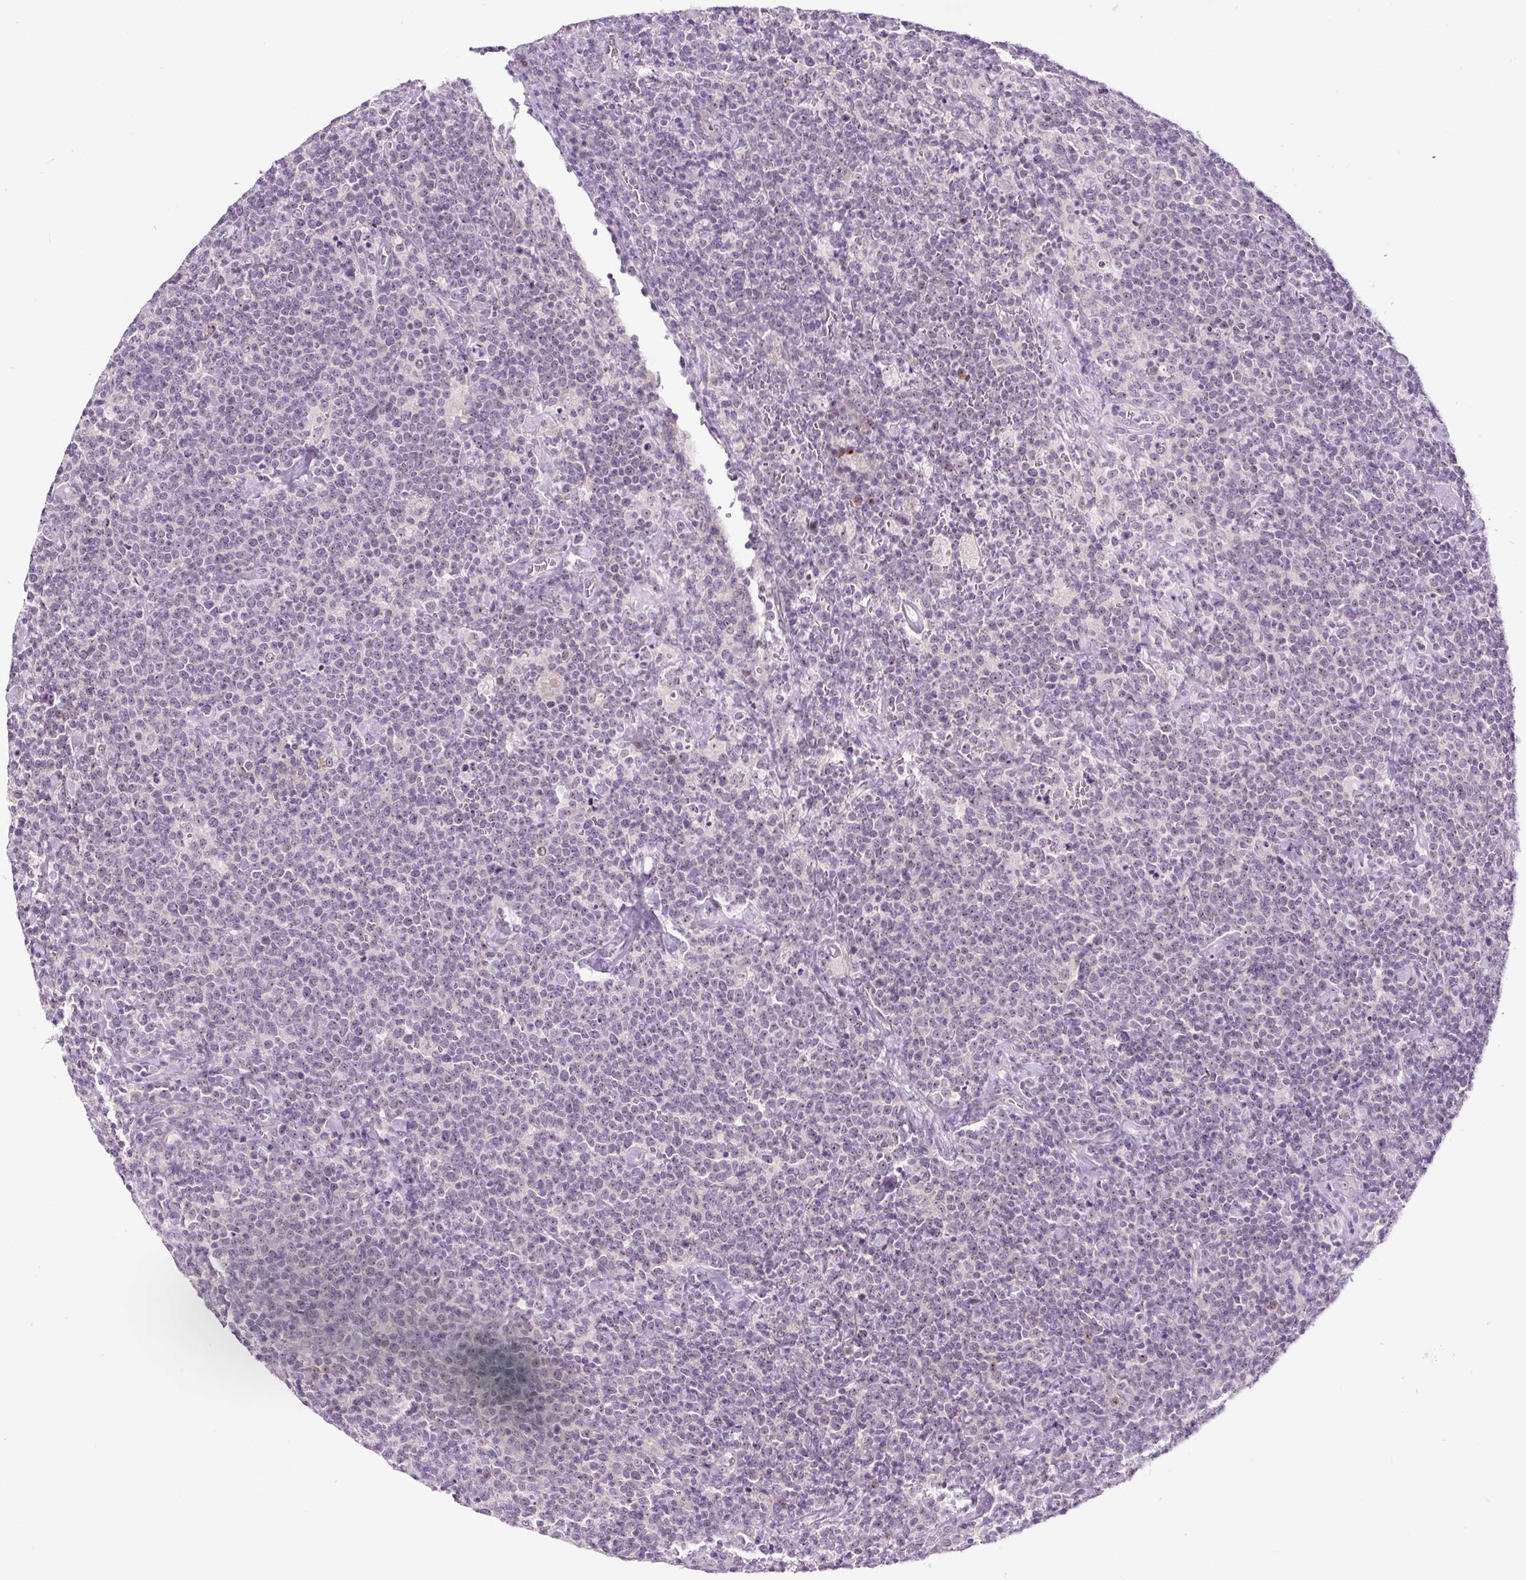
{"staining": {"intensity": "negative", "quantity": "none", "location": "none"}, "tissue": "lymphoma", "cell_type": "Tumor cells", "image_type": "cancer", "snomed": [{"axis": "morphology", "description": "Malignant lymphoma, non-Hodgkin's type, High grade"}, {"axis": "topography", "description": "Lymph node"}], "caption": "A photomicrograph of human high-grade malignant lymphoma, non-Hodgkin's type is negative for staining in tumor cells.", "gene": "NOM1", "patient": {"sex": "male", "age": 61}}